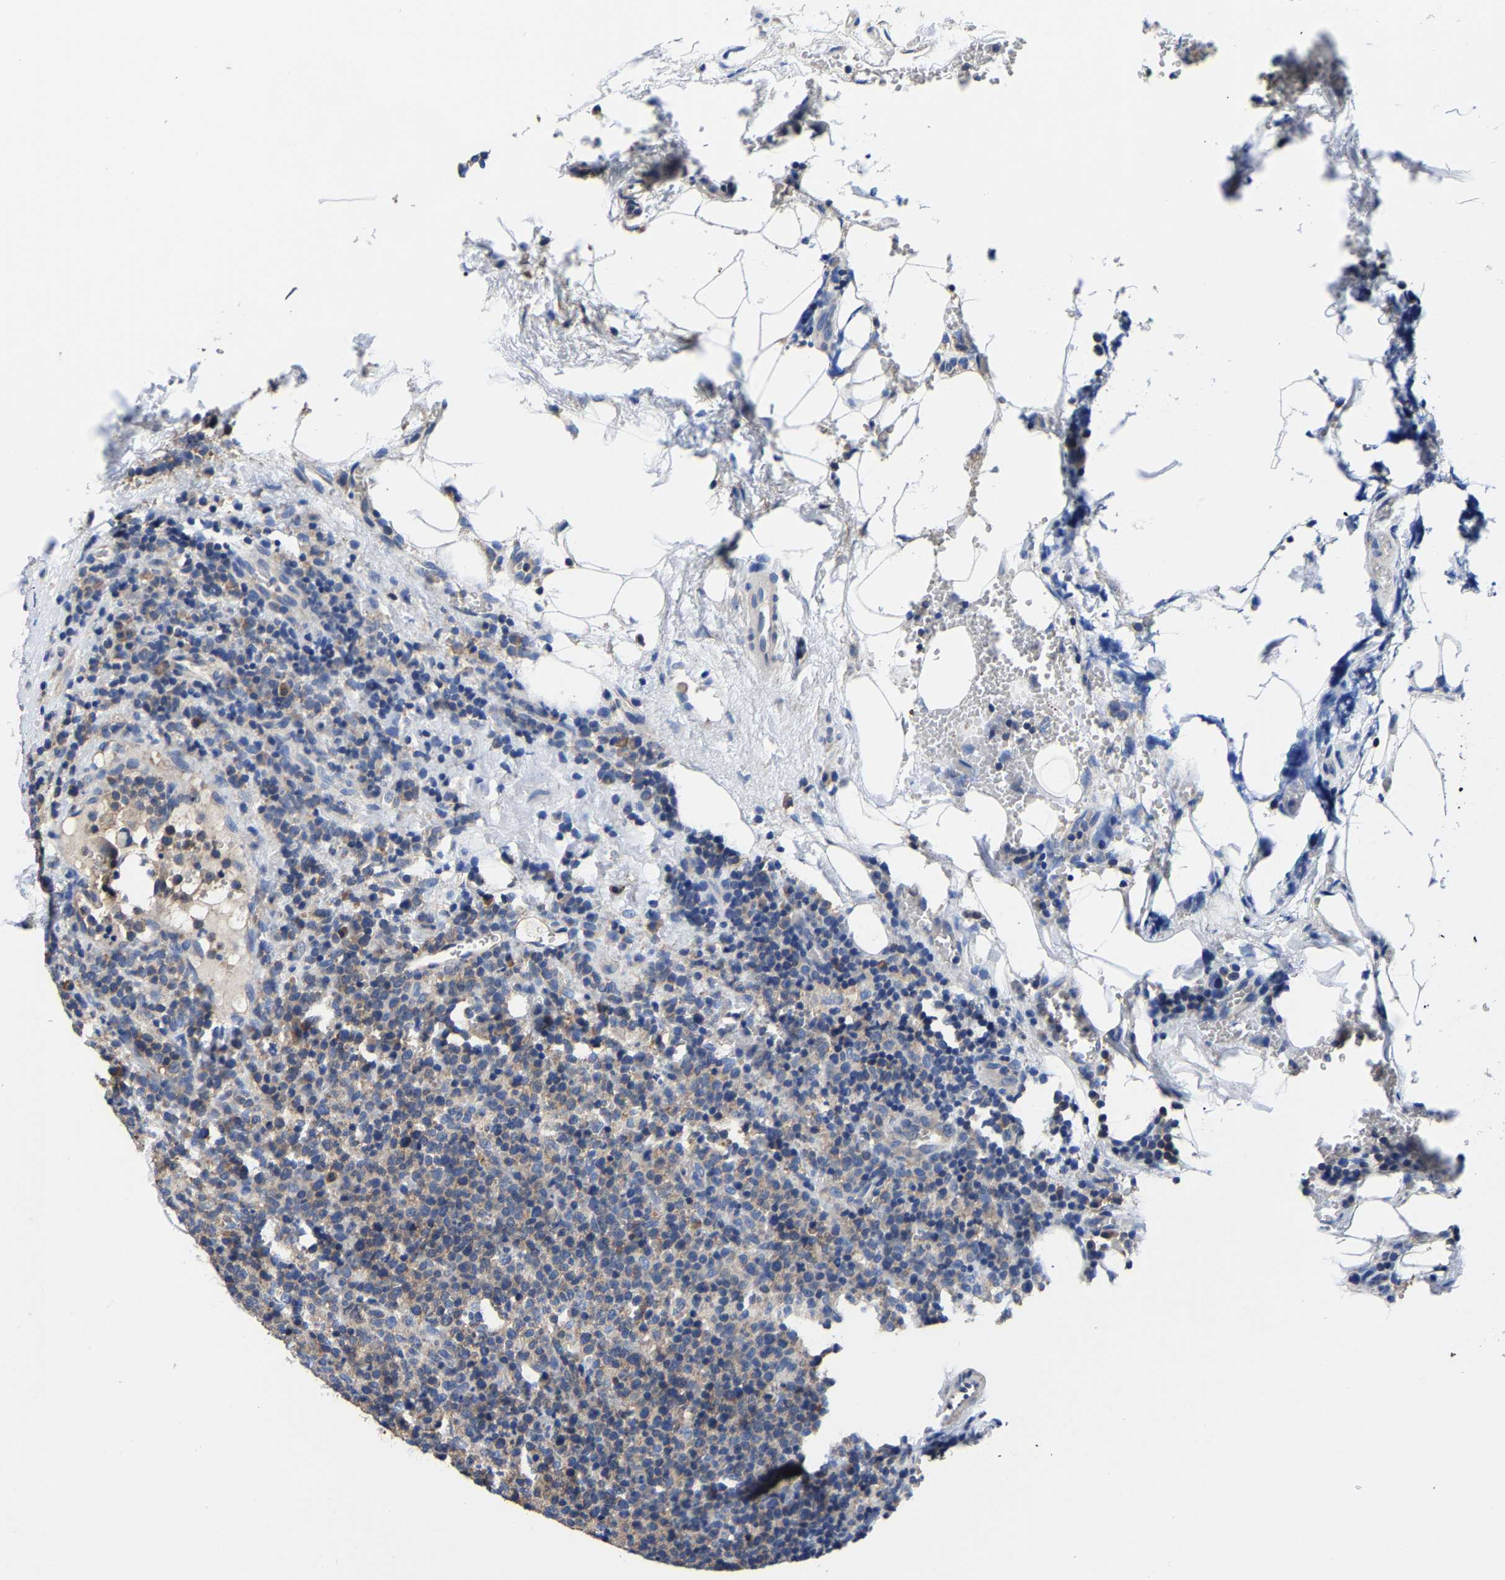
{"staining": {"intensity": "weak", "quantity": ">75%", "location": "cytoplasmic/membranous"}, "tissue": "lymphoma", "cell_type": "Tumor cells", "image_type": "cancer", "snomed": [{"axis": "morphology", "description": "Malignant lymphoma, non-Hodgkin's type, High grade"}, {"axis": "topography", "description": "Lymph node"}], "caption": "Protein staining shows weak cytoplasmic/membranous expression in about >75% of tumor cells in high-grade malignant lymphoma, non-Hodgkin's type. (IHC, brightfield microscopy, high magnification).", "gene": "SRPK2", "patient": {"sex": "male", "age": 61}}